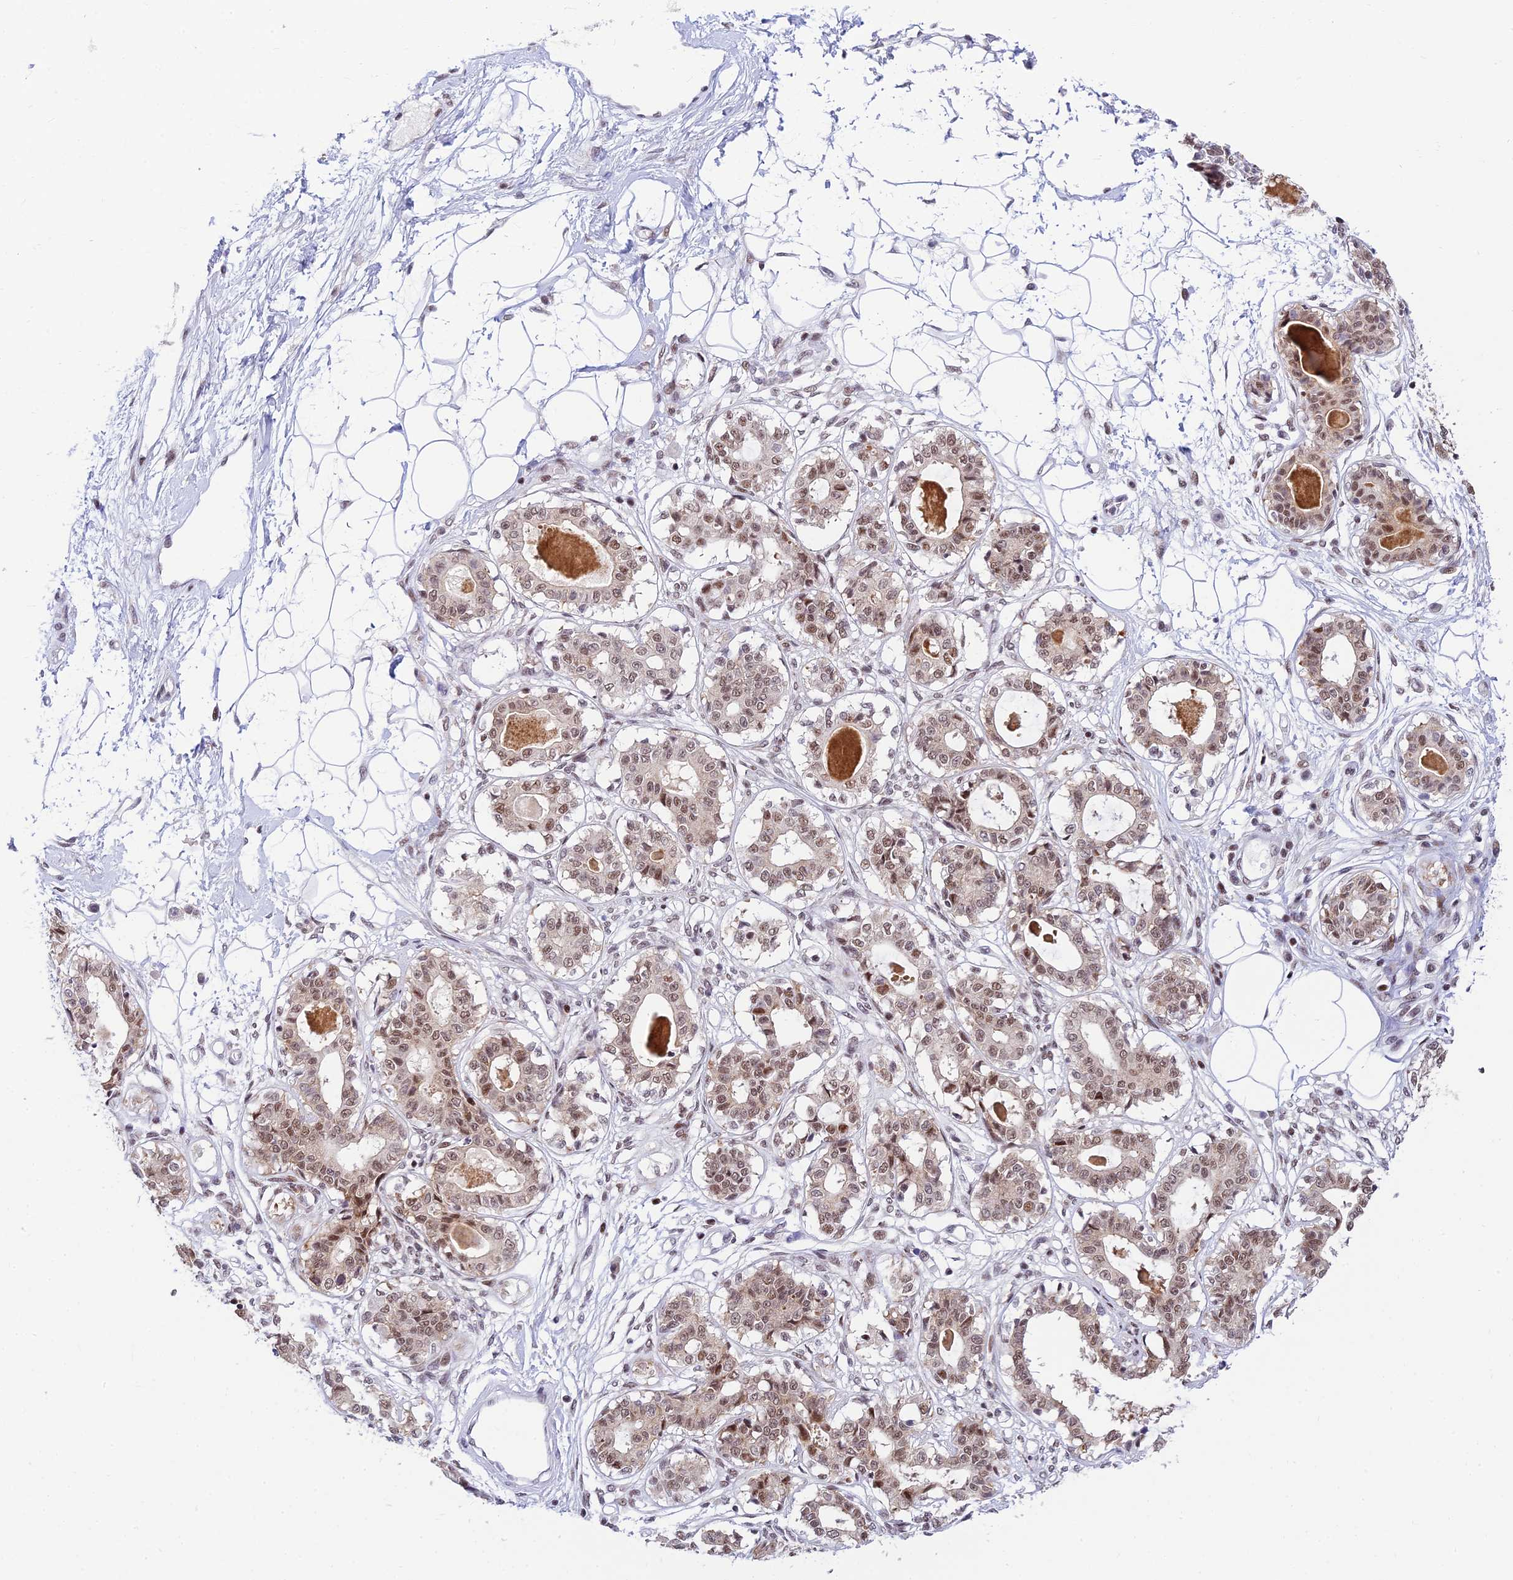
{"staining": {"intensity": "moderate", "quantity": ">75%", "location": "nuclear"}, "tissue": "breast", "cell_type": "Adipocytes", "image_type": "normal", "snomed": [{"axis": "morphology", "description": "Normal tissue, NOS"}, {"axis": "topography", "description": "Breast"}], "caption": "The histopathology image demonstrates a brown stain indicating the presence of a protein in the nuclear of adipocytes in breast.", "gene": "USP22", "patient": {"sex": "female", "age": 45}}